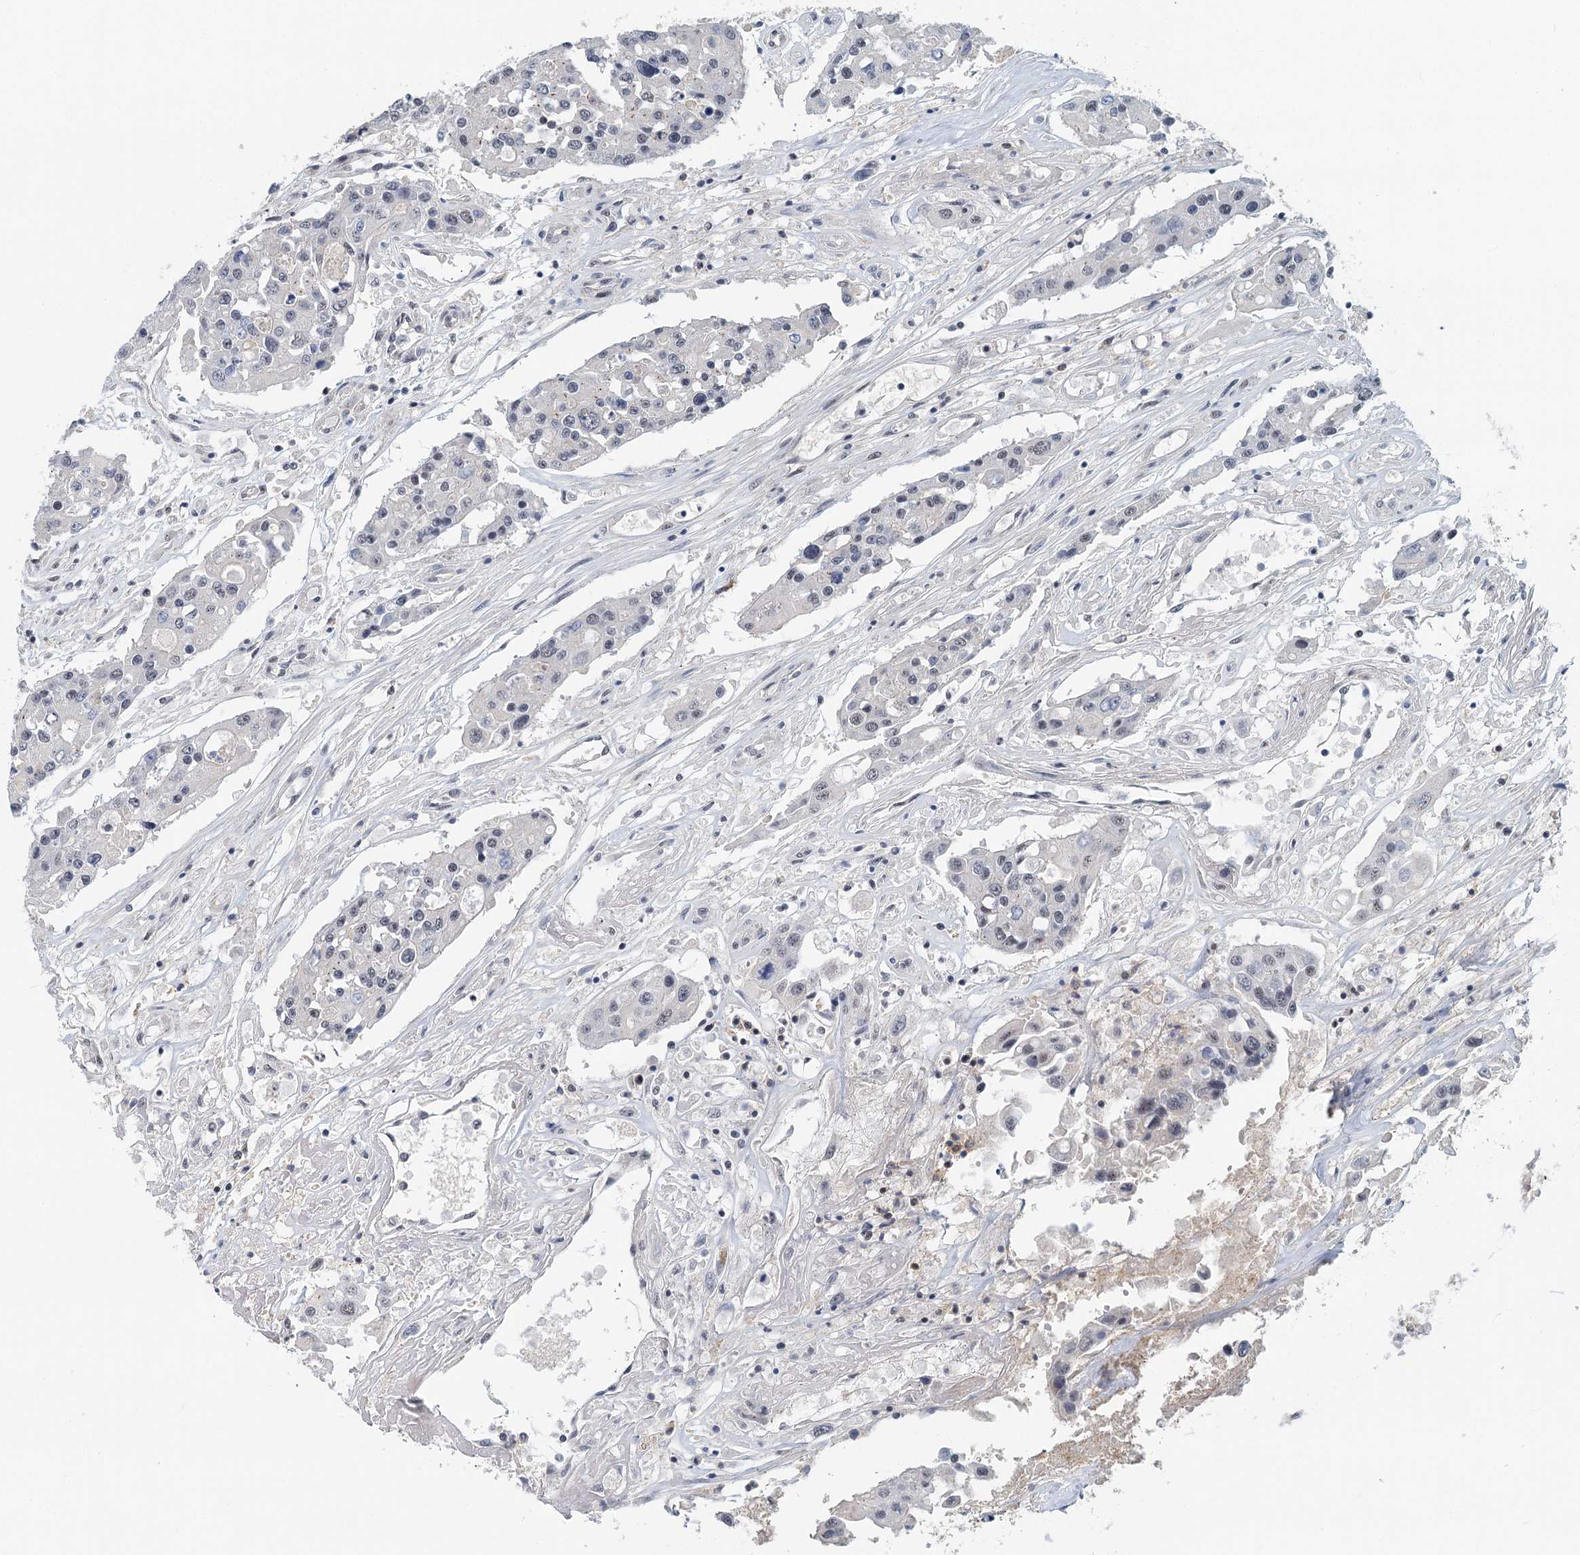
{"staining": {"intensity": "weak", "quantity": "<25%", "location": "nuclear"}, "tissue": "colorectal cancer", "cell_type": "Tumor cells", "image_type": "cancer", "snomed": [{"axis": "morphology", "description": "Adenocarcinoma, NOS"}, {"axis": "topography", "description": "Colon"}], "caption": "The histopathology image shows no staining of tumor cells in colorectal adenocarcinoma.", "gene": "CDC42SE2", "patient": {"sex": "male", "age": 77}}